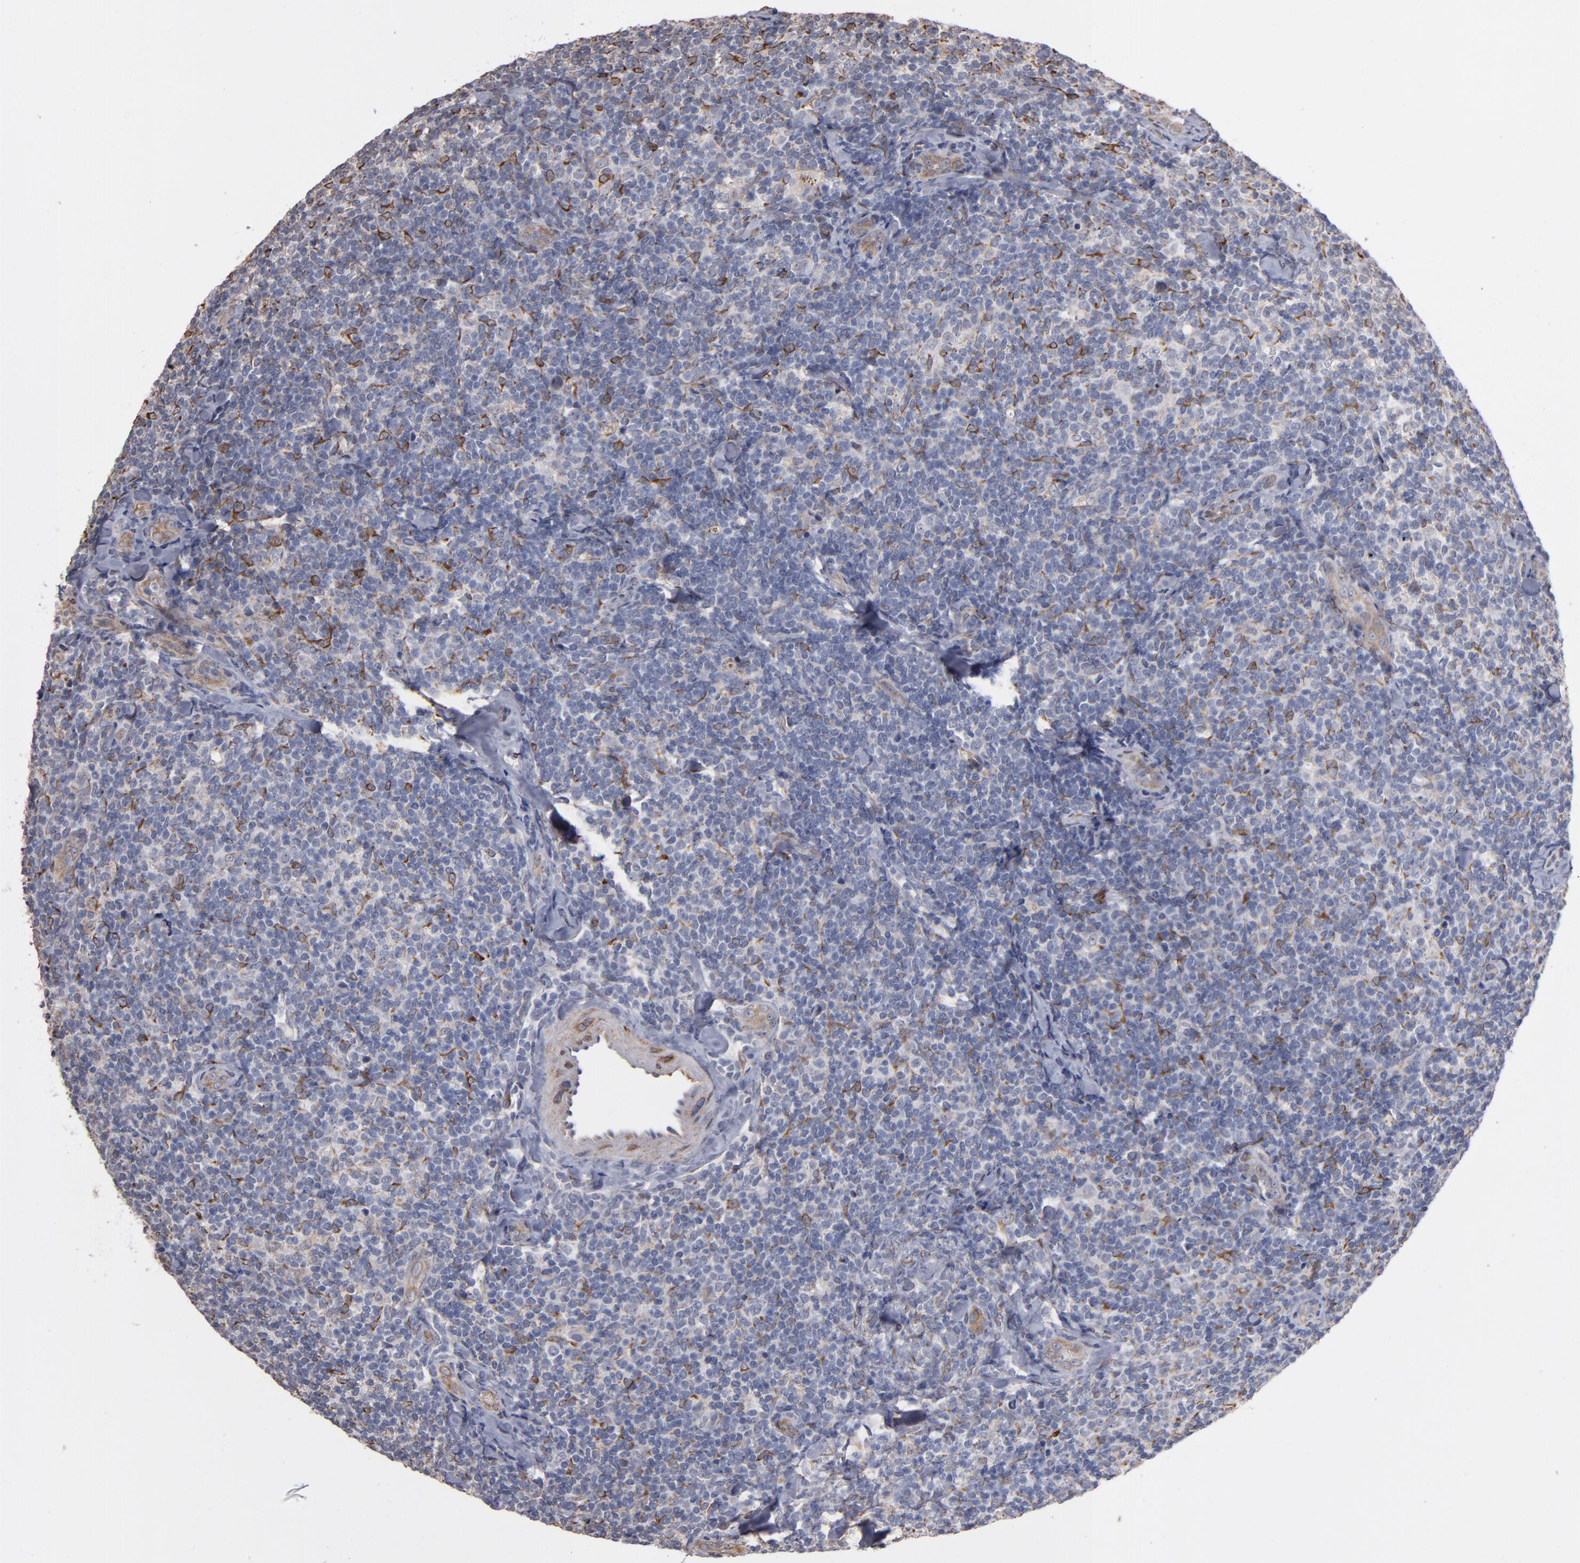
{"staining": {"intensity": "moderate", "quantity": "<25%", "location": "cytoplasmic/membranous"}, "tissue": "lymphoma", "cell_type": "Tumor cells", "image_type": "cancer", "snomed": [{"axis": "morphology", "description": "Malignant lymphoma, non-Hodgkin's type, Low grade"}, {"axis": "topography", "description": "Lymph node"}], "caption": "Protein expression analysis of lymphoma displays moderate cytoplasmic/membranous staining in about <25% of tumor cells.", "gene": "PGRMC1", "patient": {"sex": "female", "age": 56}}